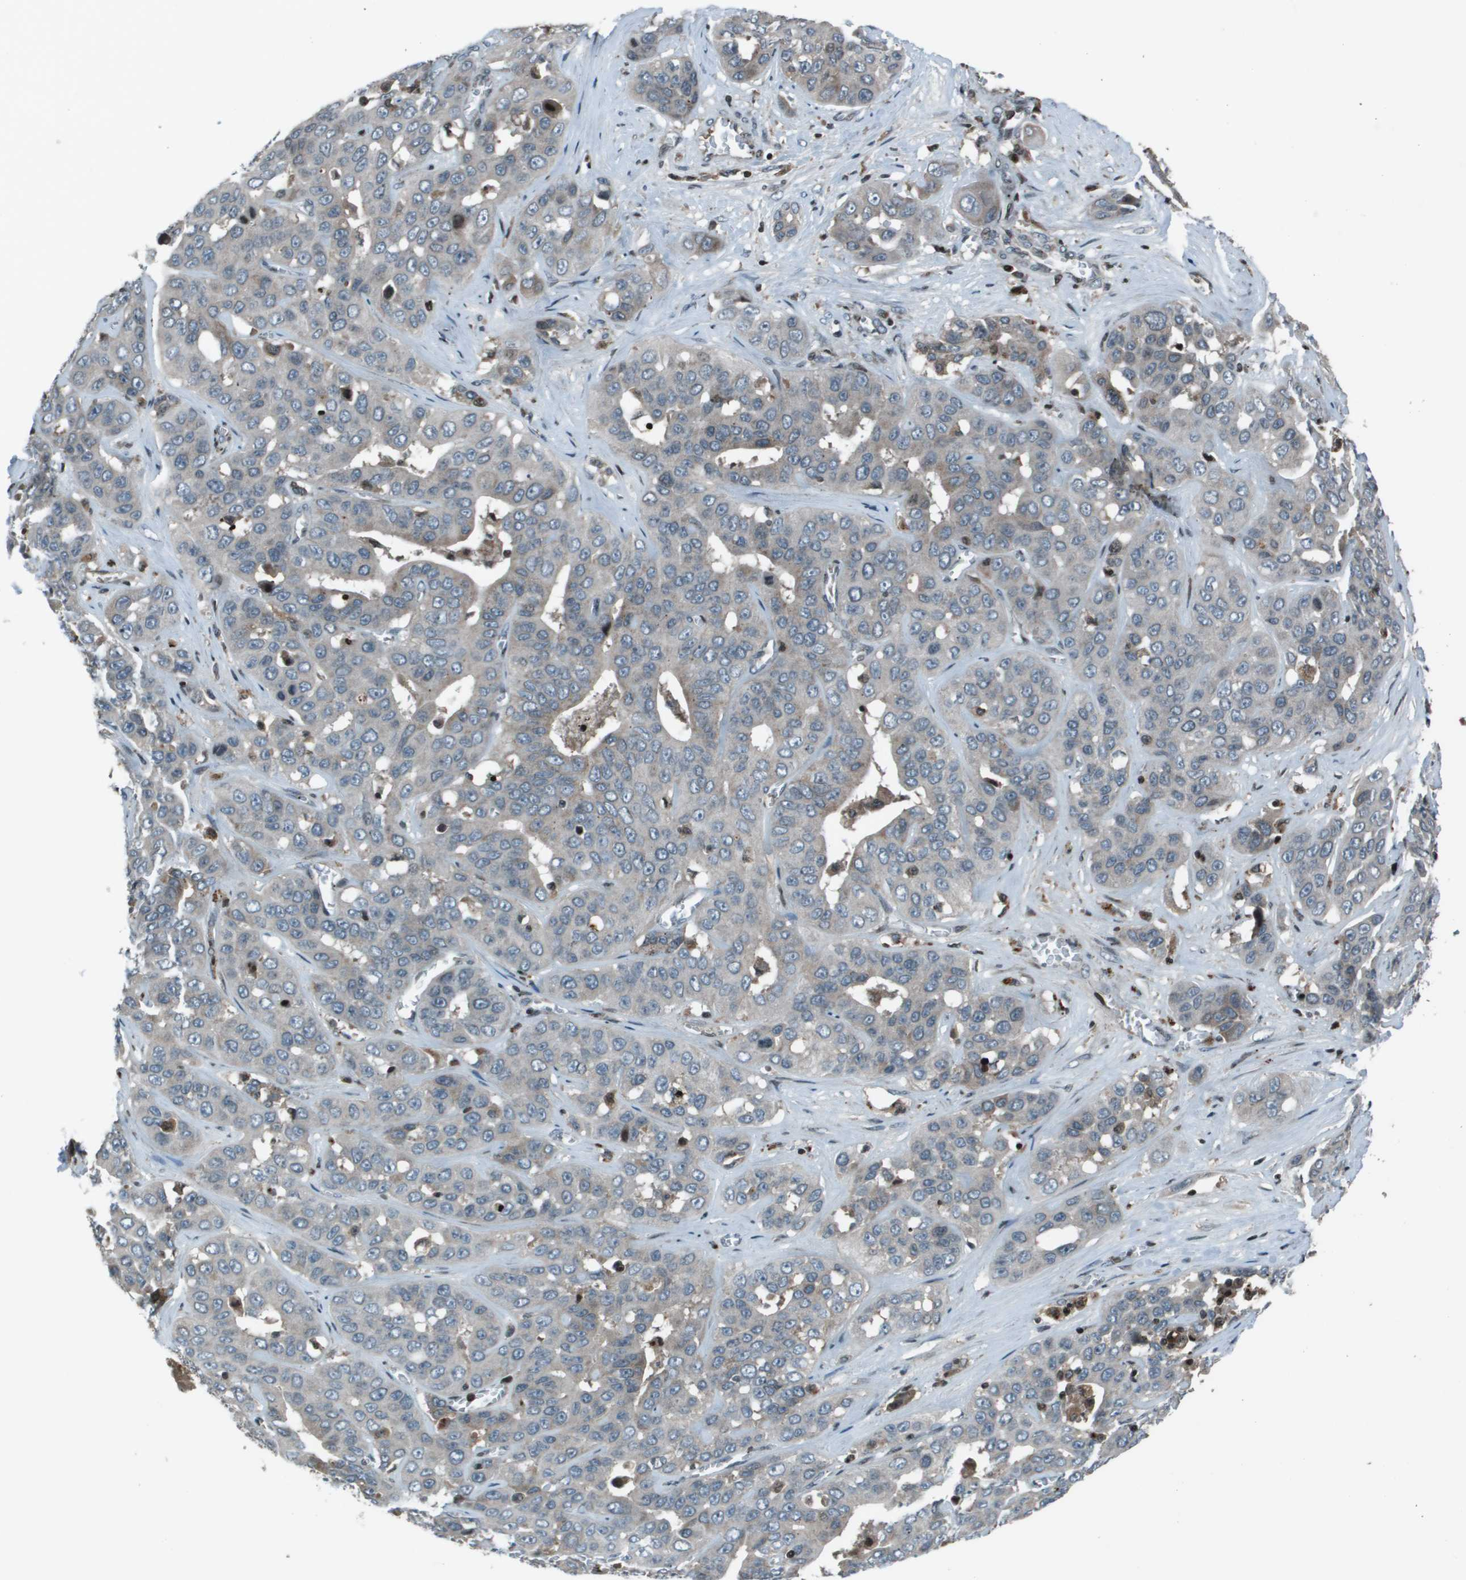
{"staining": {"intensity": "weak", "quantity": "<25%", "location": "cytoplasmic/membranous"}, "tissue": "liver cancer", "cell_type": "Tumor cells", "image_type": "cancer", "snomed": [{"axis": "morphology", "description": "Cholangiocarcinoma"}, {"axis": "topography", "description": "Liver"}], "caption": "The photomicrograph exhibits no significant positivity in tumor cells of liver cancer. Brightfield microscopy of IHC stained with DAB (3,3'-diaminobenzidine) (brown) and hematoxylin (blue), captured at high magnification.", "gene": "CXCL12", "patient": {"sex": "female", "age": 52}}